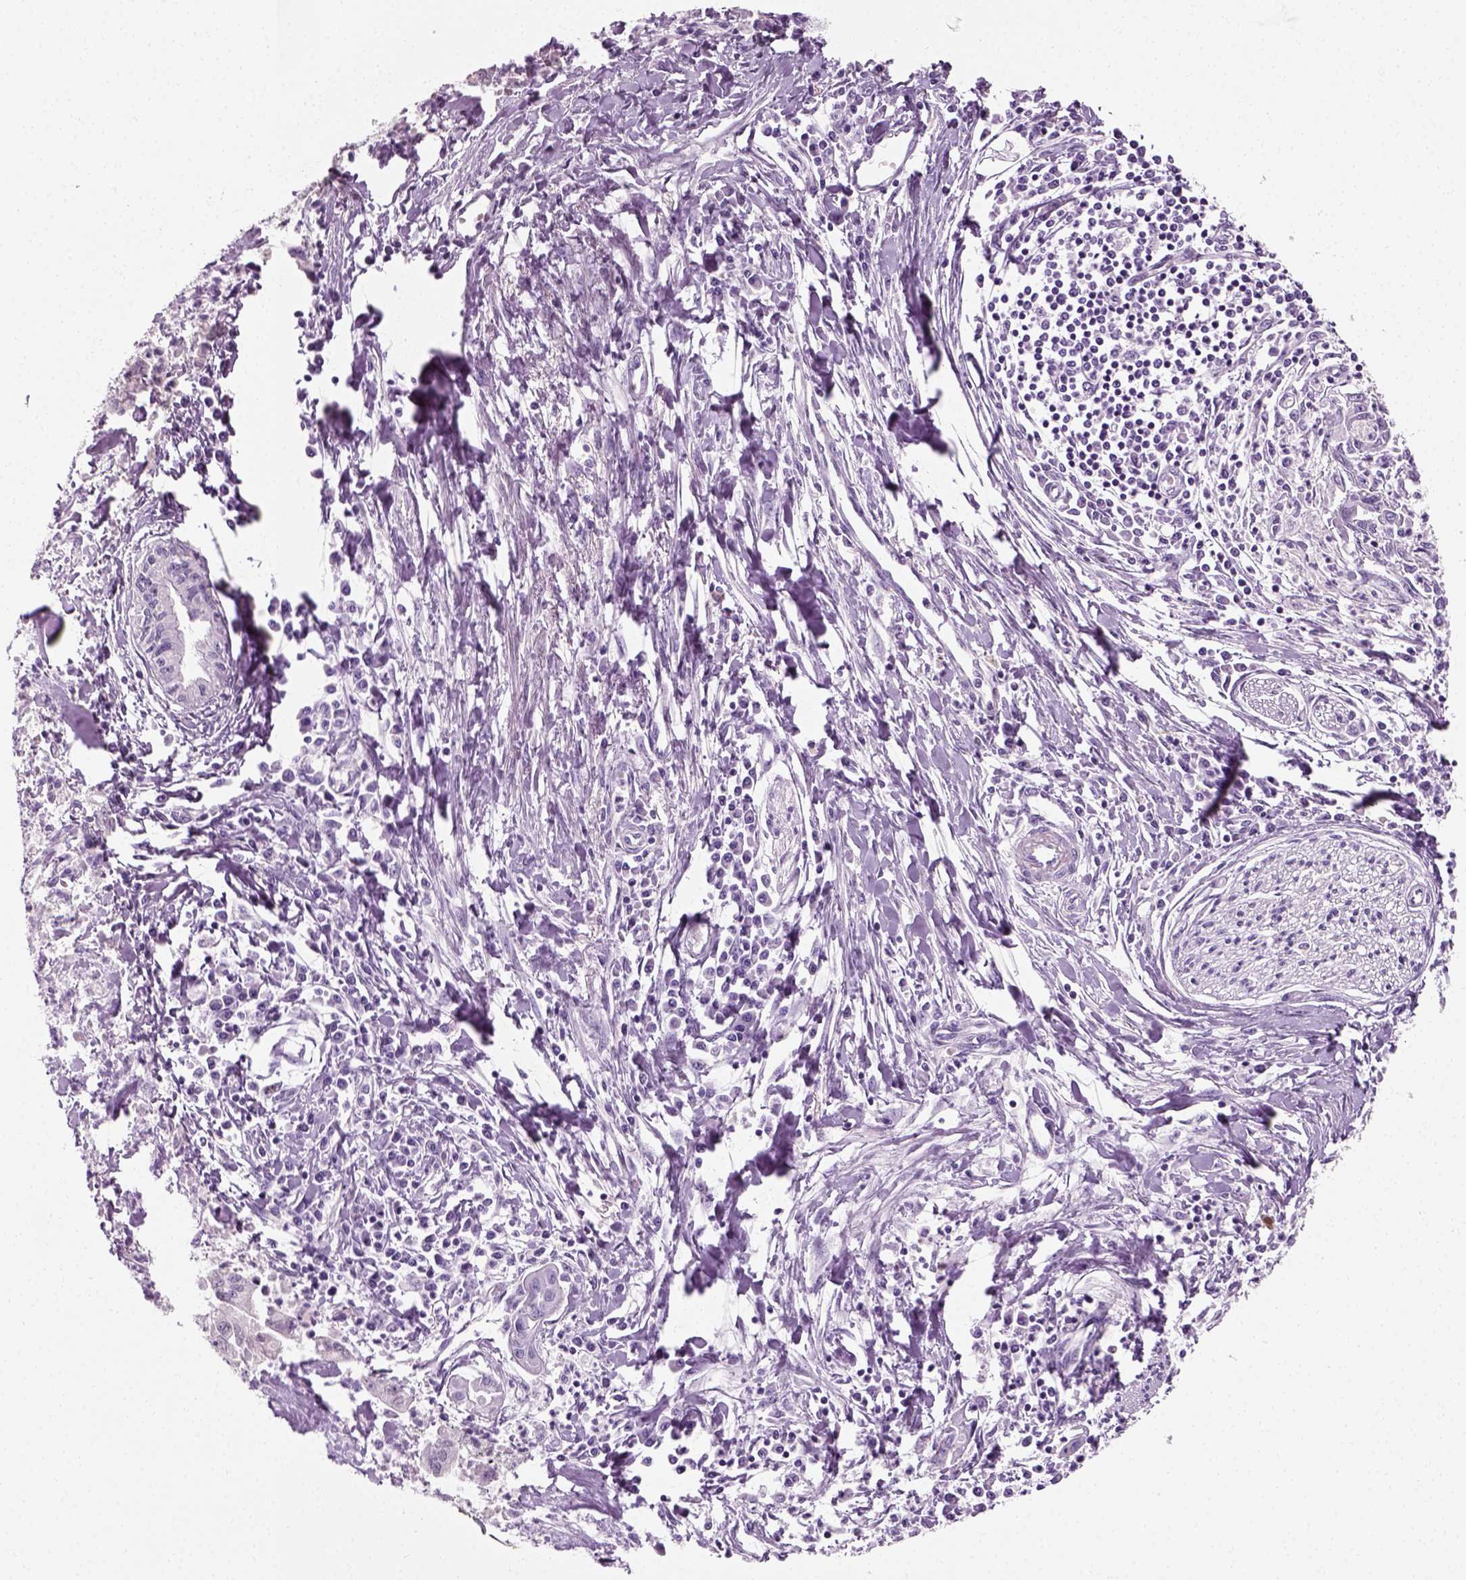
{"staining": {"intensity": "negative", "quantity": "none", "location": "none"}, "tissue": "pancreatic cancer", "cell_type": "Tumor cells", "image_type": "cancer", "snomed": [{"axis": "morphology", "description": "Adenocarcinoma, NOS"}, {"axis": "topography", "description": "Pancreas"}], "caption": "Pancreatic cancer (adenocarcinoma) was stained to show a protein in brown. There is no significant positivity in tumor cells.", "gene": "SPATA31E1", "patient": {"sex": "male", "age": 72}}